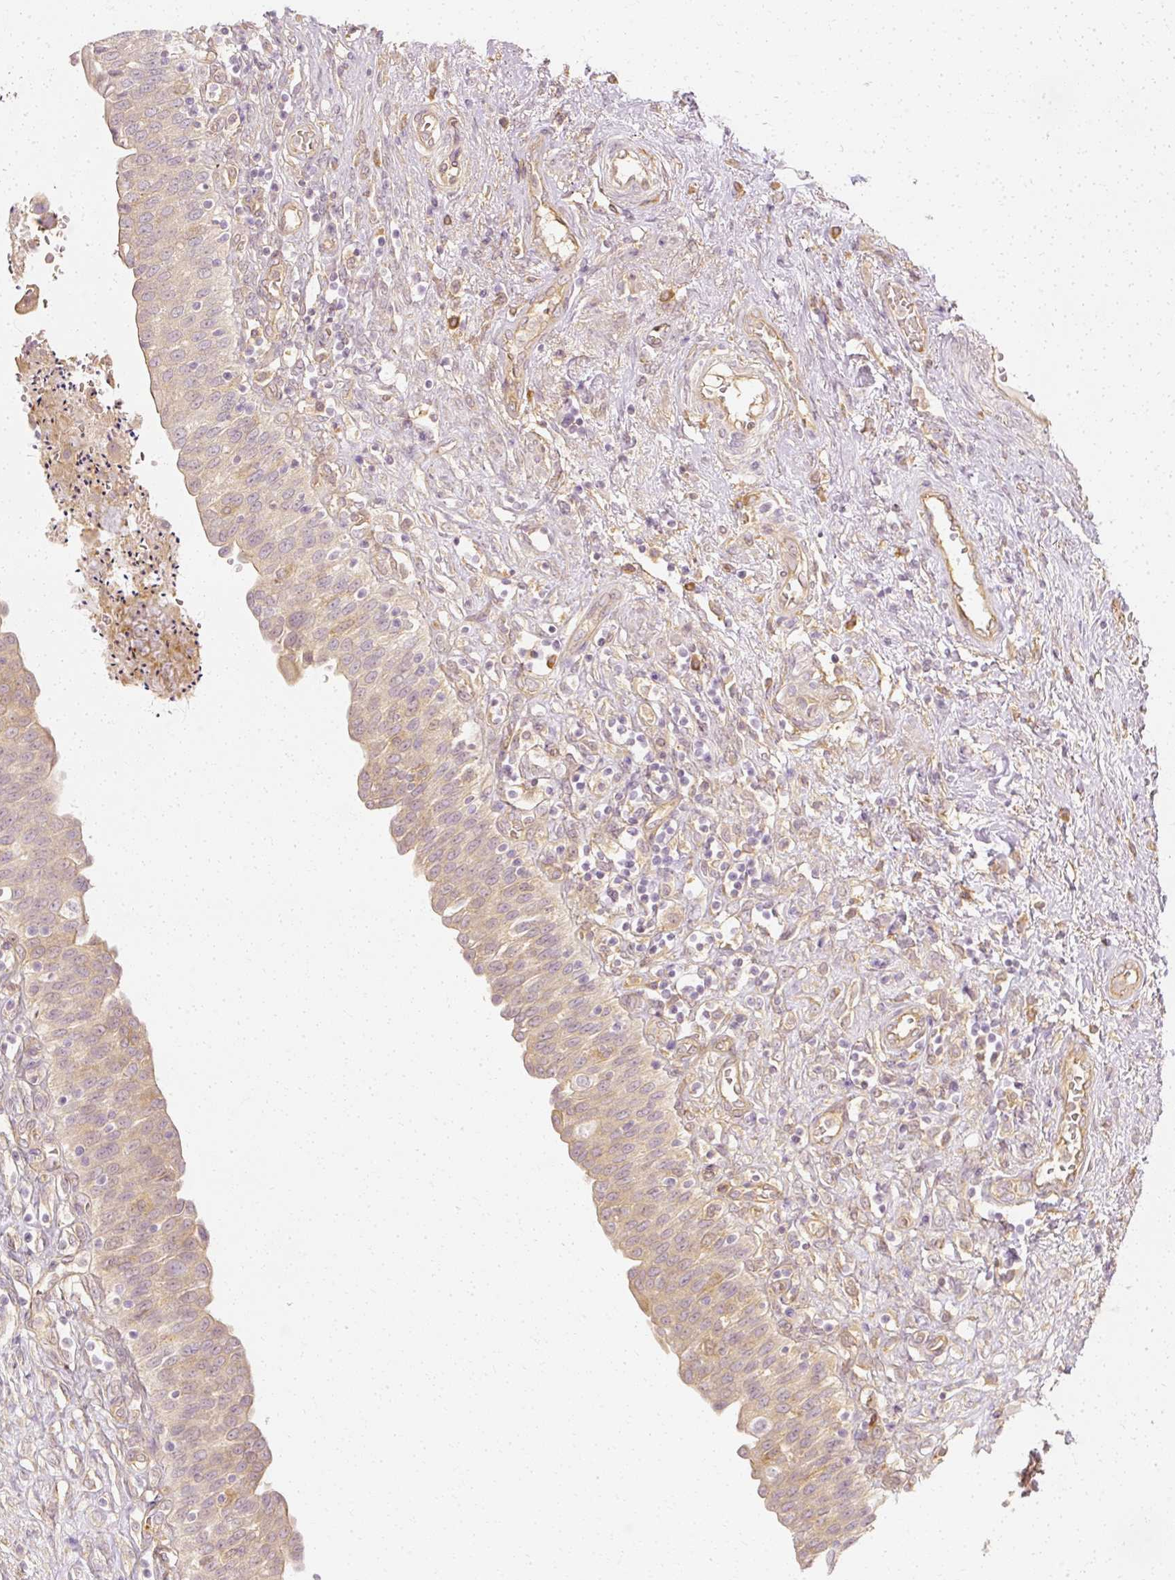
{"staining": {"intensity": "weak", "quantity": "25%-75%", "location": "cytoplasmic/membranous"}, "tissue": "urinary bladder", "cell_type": "Urothelial cells", "image_type": "normal", "snomed": [{"axis": "morphology", "description": "Normal tissue, NOS"}, {"axis": "topography", "description": "Urinary bladder"}], "caption": "Unremarkable urinary bladder was stained to show a protein in brown. There is low levels of weak cytoplasmic/membranous positivity in approximately 25%-75% of urothelial cells. (Brightfield microscopy of DAB IHC at high magnification).", "gene": "GNAQ", "patient": {"sex": "male", "age": 71}}